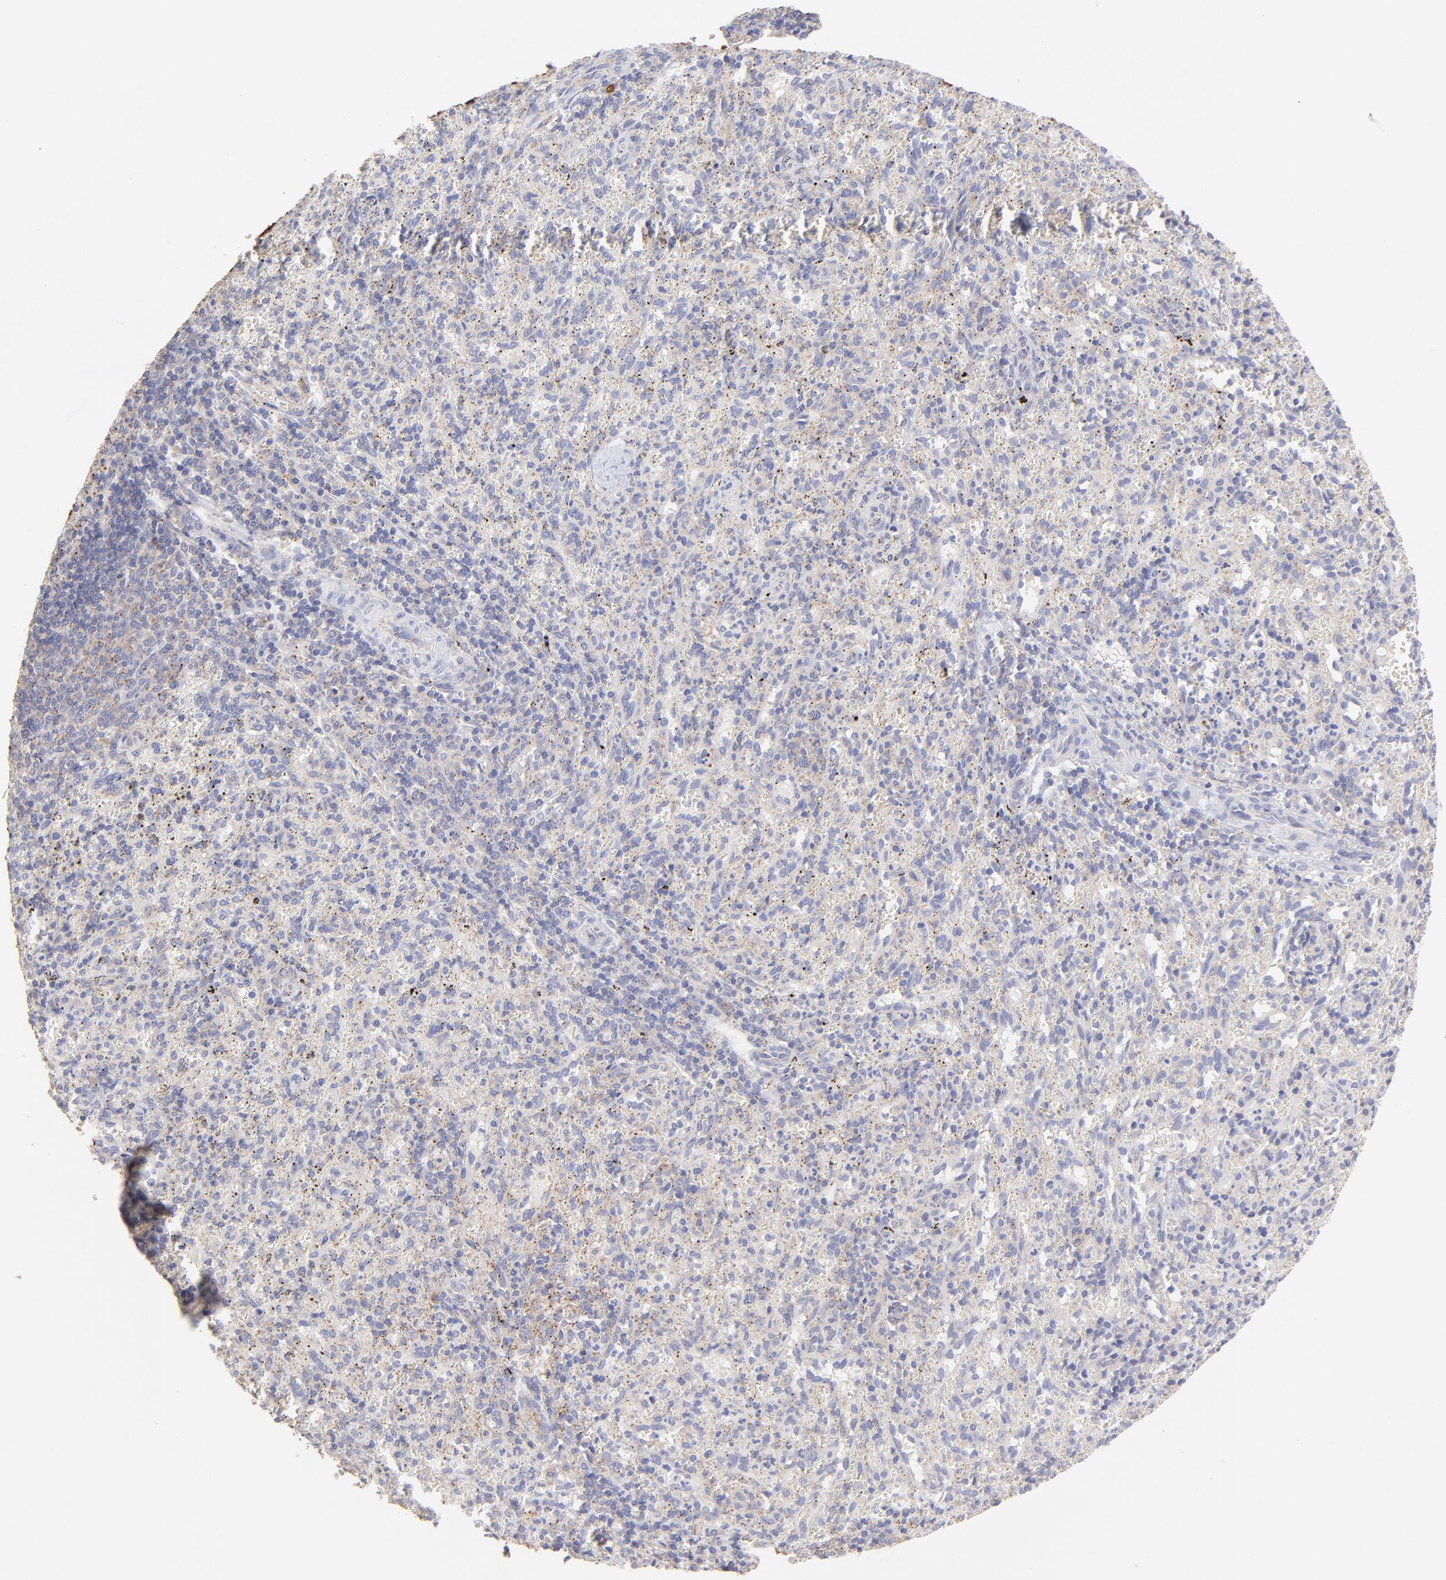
{"staining": {"intensity": "negative", "quantity": "none", "location": "none"}, "tissue": "spleen", "cell_type": "Cells in red pulp", "image_type": "normal", "snomed": [{"axis": "morphology", "description": "Normal tissue, NOS"}, {"axis": "topography", "description": "Spleen"}], "caption": "Normal spleen was stained to show a protein in brown. There is no significant positivity in cells in red pulp. Nuclei are stained in blue.", "gene": "LHFPL1", "patient": {"sex": "female", "age": 10}}